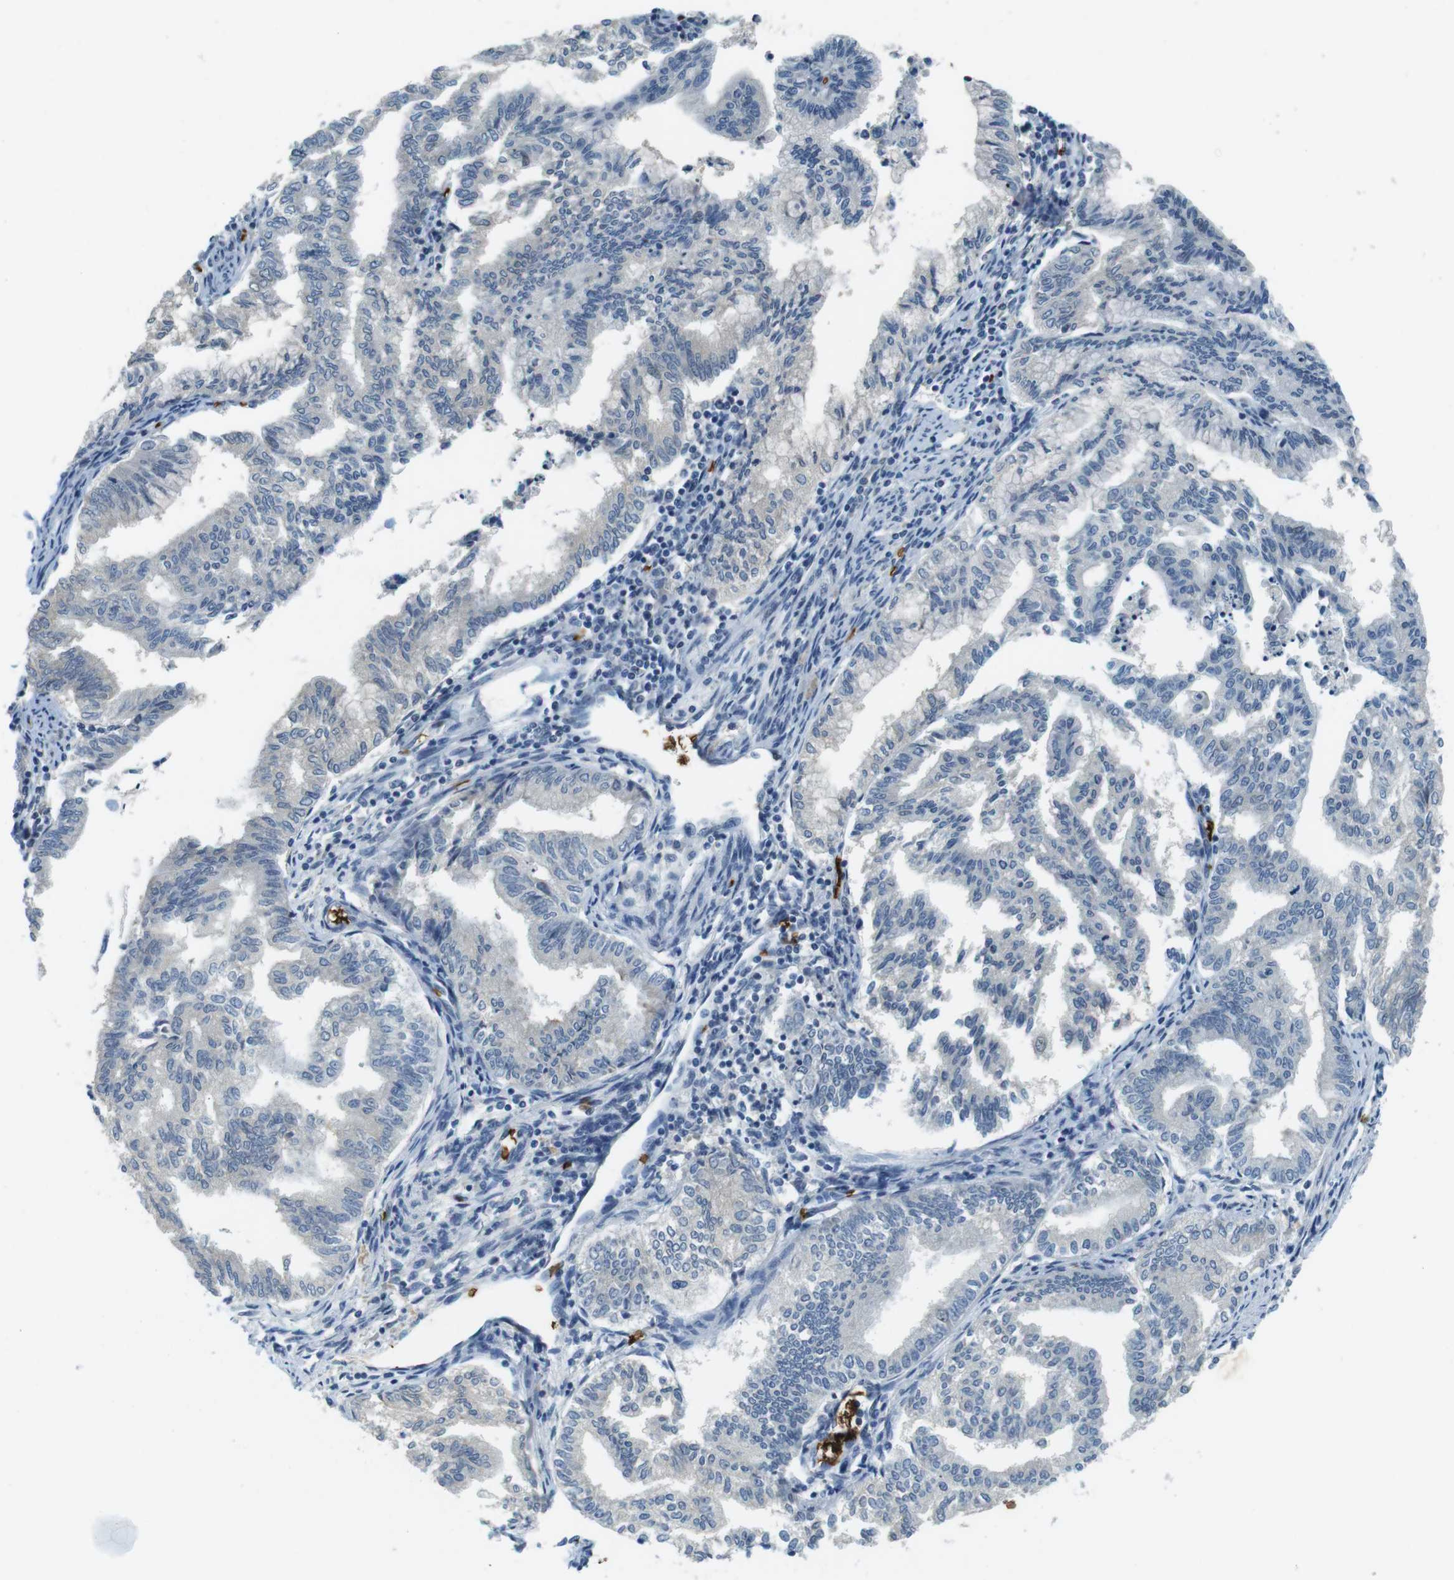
{"staining": {"intensity": "negative", "quantity": "none", "location": "none"}, "tissue": "endometrial cancer", "cell_type": "Tumor cells", "image_type": "cancer", "snomed": [{"axis": "morphology", "description": "Adenocarcinoma, NOS"}, {"axis": "topography", "description": "Endometrium"}], "caption": "This is a histopathology image of immunohistochemistry staining of endometrial cancer, which shows no expression in tumor cells.", "gene": "SLC4A1", "patient": {"sex": "female", "age": 79}}